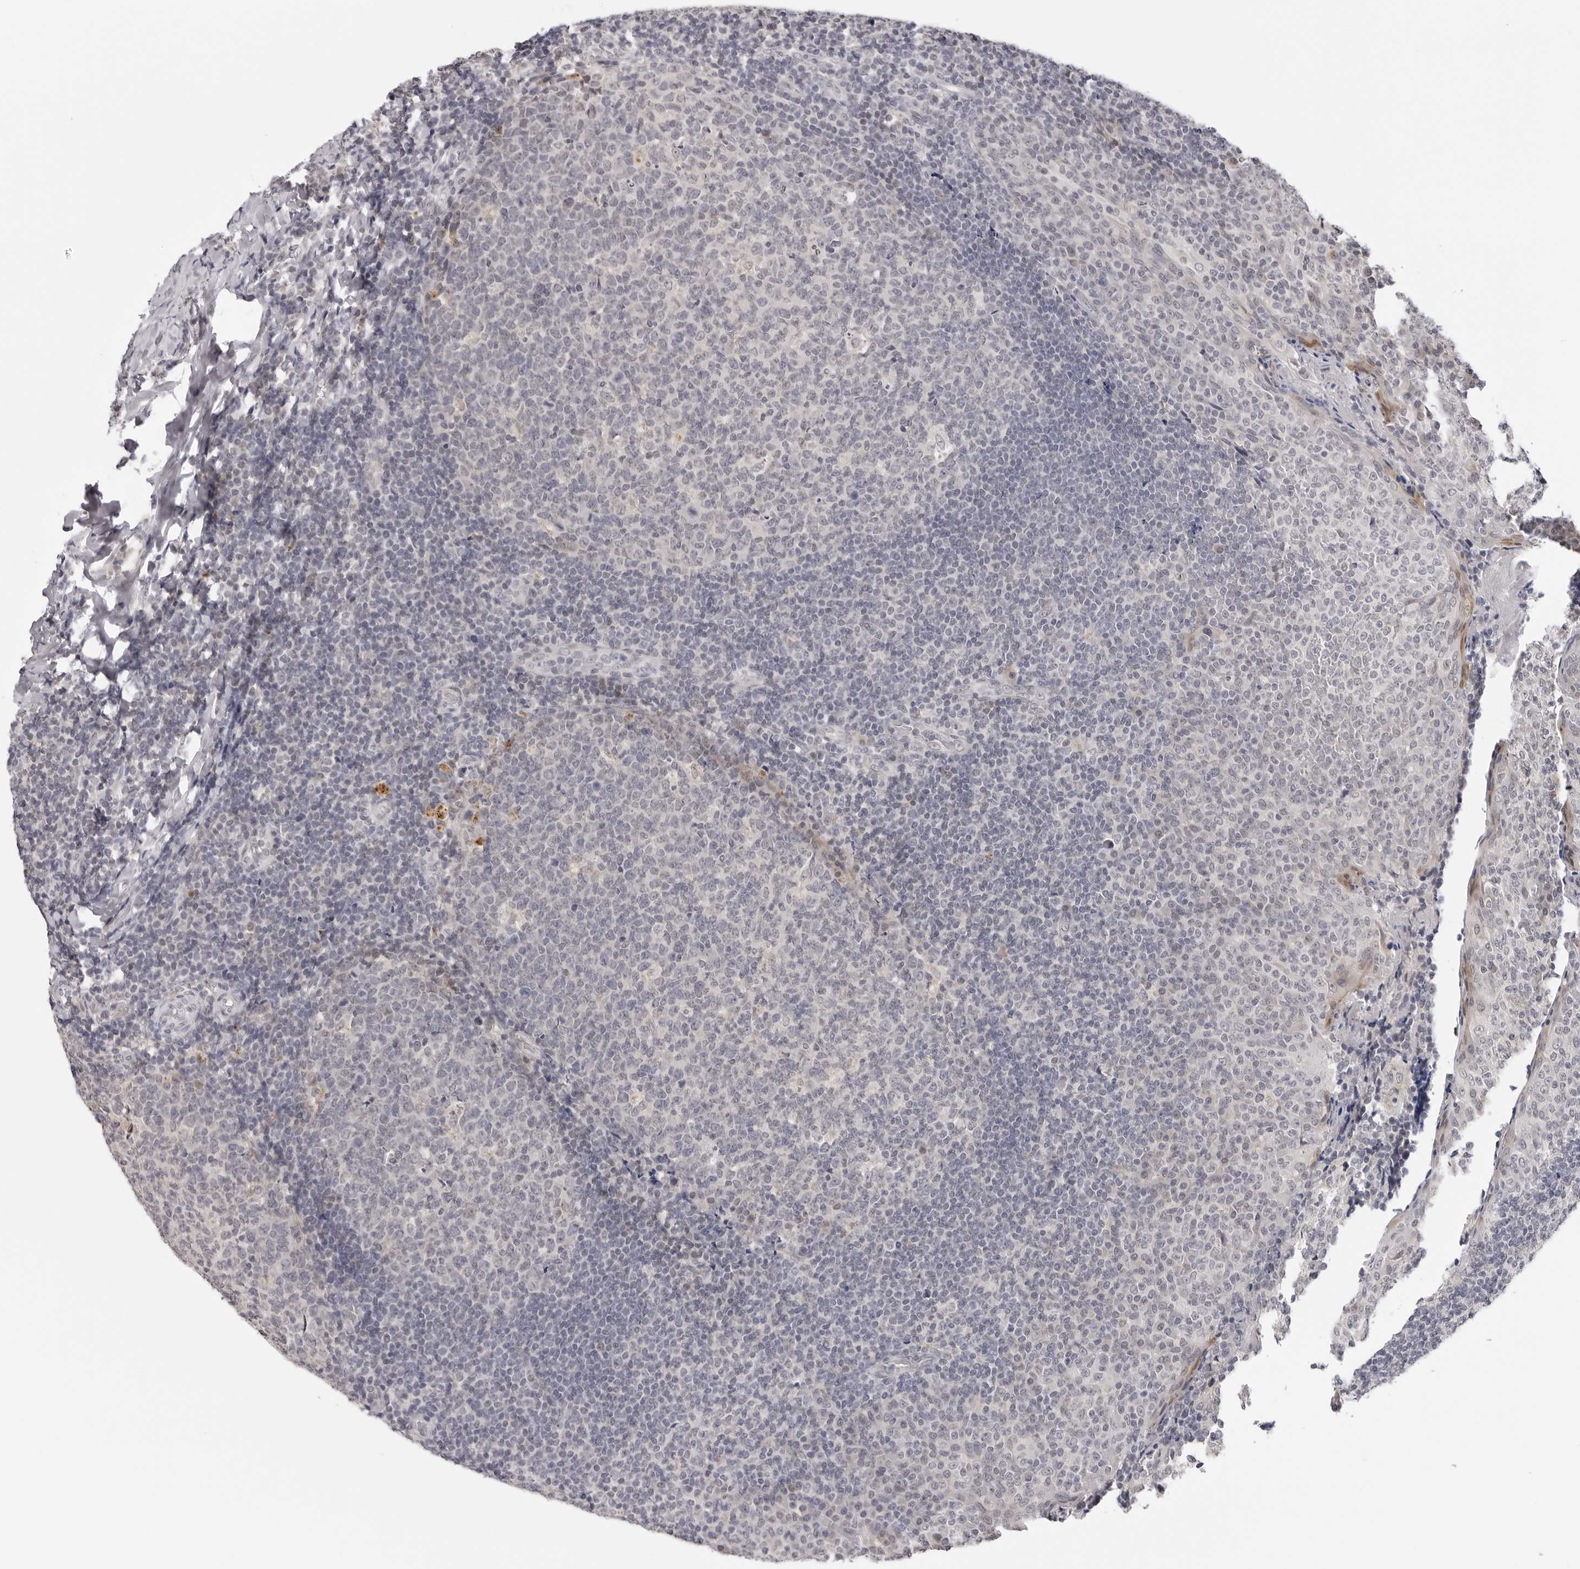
{"staining": {"intensity": "weak", "quantity": "<25%", "location": "cytoplasmic/membranous,nuclear"}, "tissue": "tonsil", "cell_type": "Germinal center cells", "image_type": "normal", "snomed": [{"axis": "morphology", "description": "Normal tissue, NOS"}, {"axis": "topography", "description": "Tonsil"}], "caption": "DAB immunohistochemical staining of benign tonsil shows no significant positivity in germinal center cells.", "gene": "PRUNE1", "patient": {"sex": "female", "age": 19}}